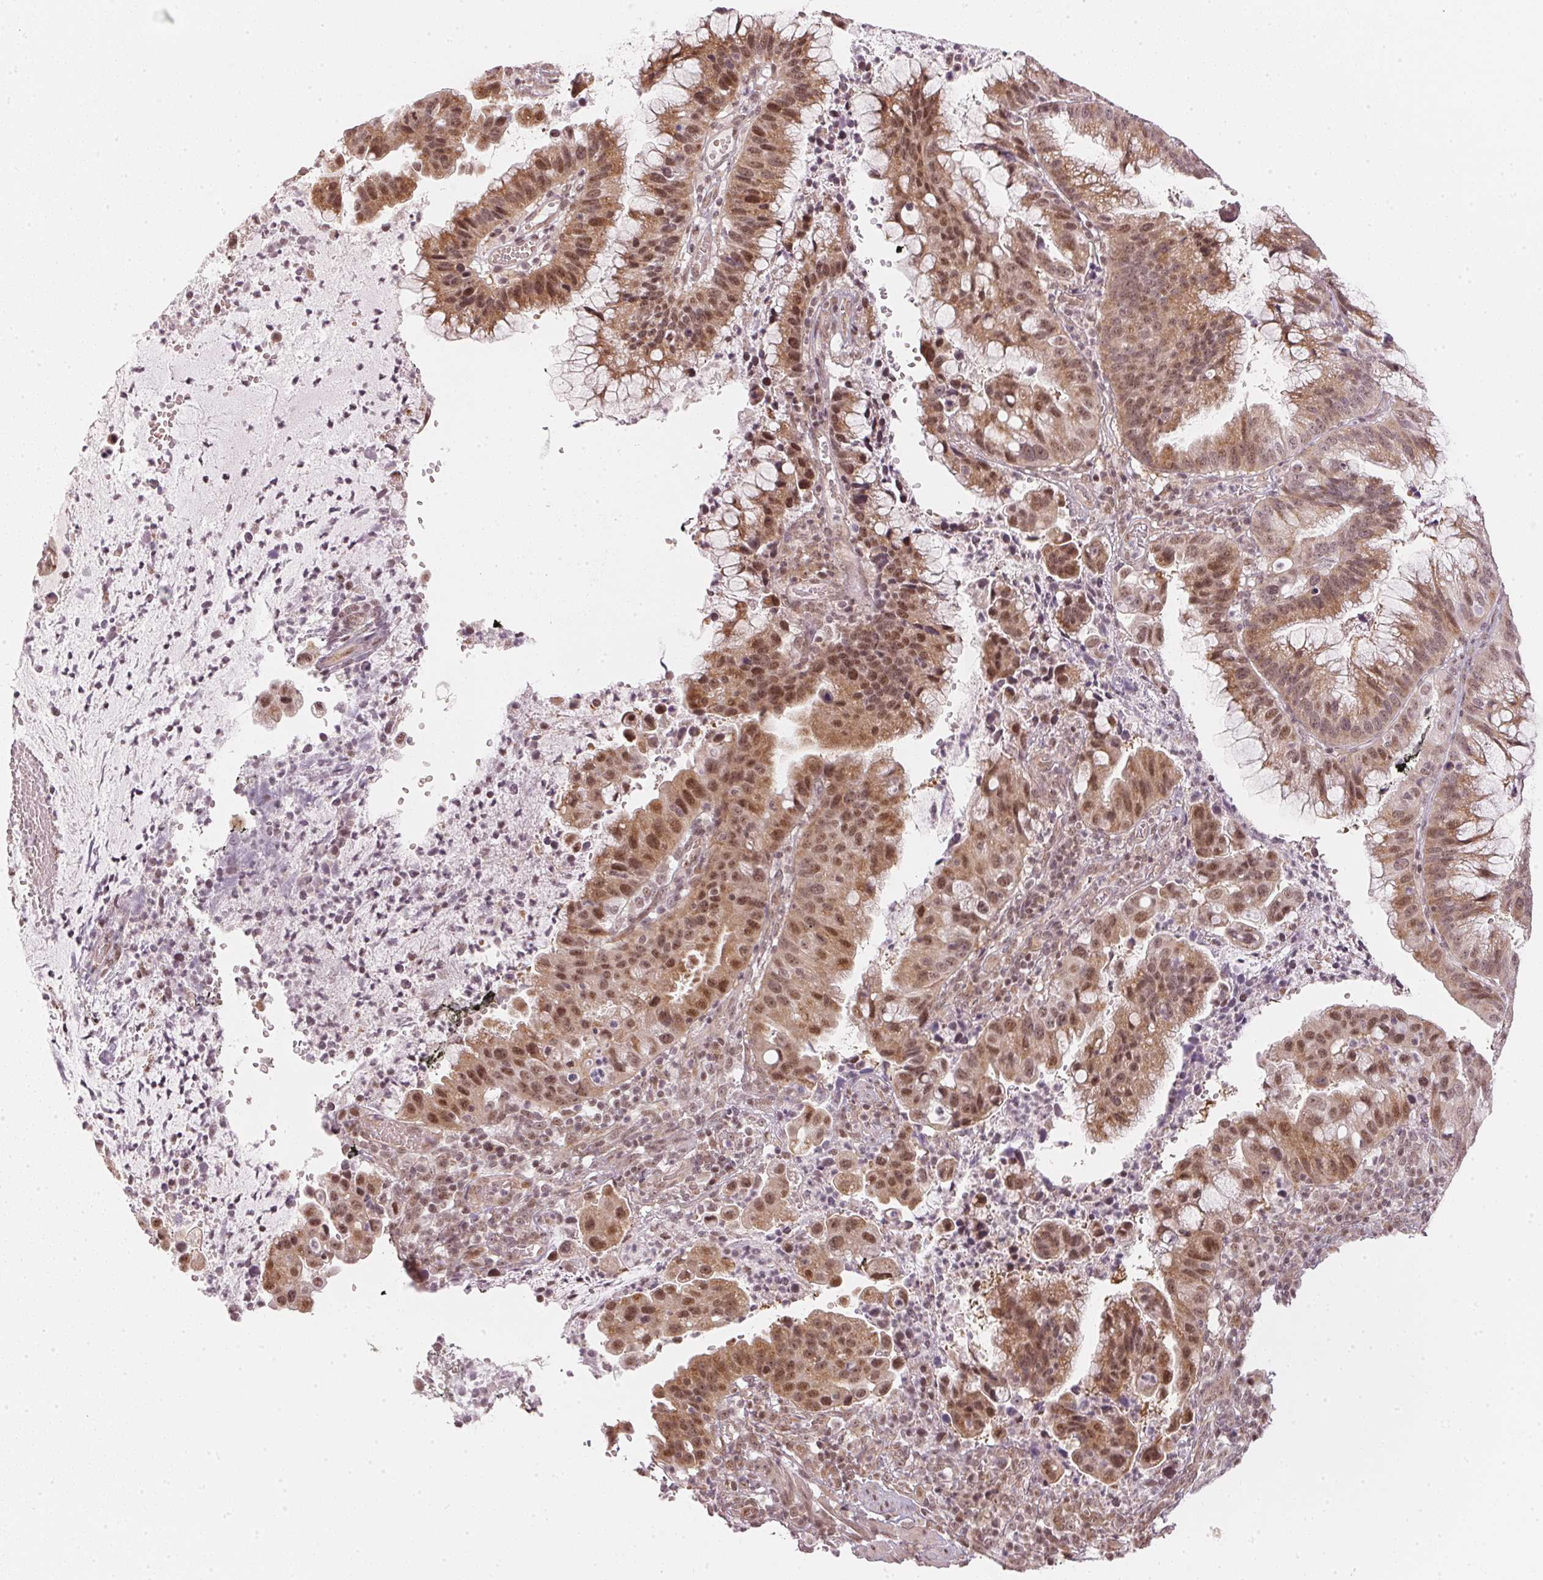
{"staining": {"intensity": "moderate", "quantity": ">75%", "location": "cytoplasmic/membranous,nuclear"}, "tissue": "cervical cancer", "cell_type": "Tumor cells", "image_type": "cancer", "snomed": [{"axis": "morphology", "description": "Adenocarcinoma, NOS"}, {"axis": "topography", "description": "Cervix"}], "caption": "Protein staining of cervical cancer (adenocarcinoma) tissue shows moderate cytoplasmic/membranous and nuclear expression in about >75% of tumor cells.", "gene": "KAT6A", "patient": {"sex": "female", "age": 34}}